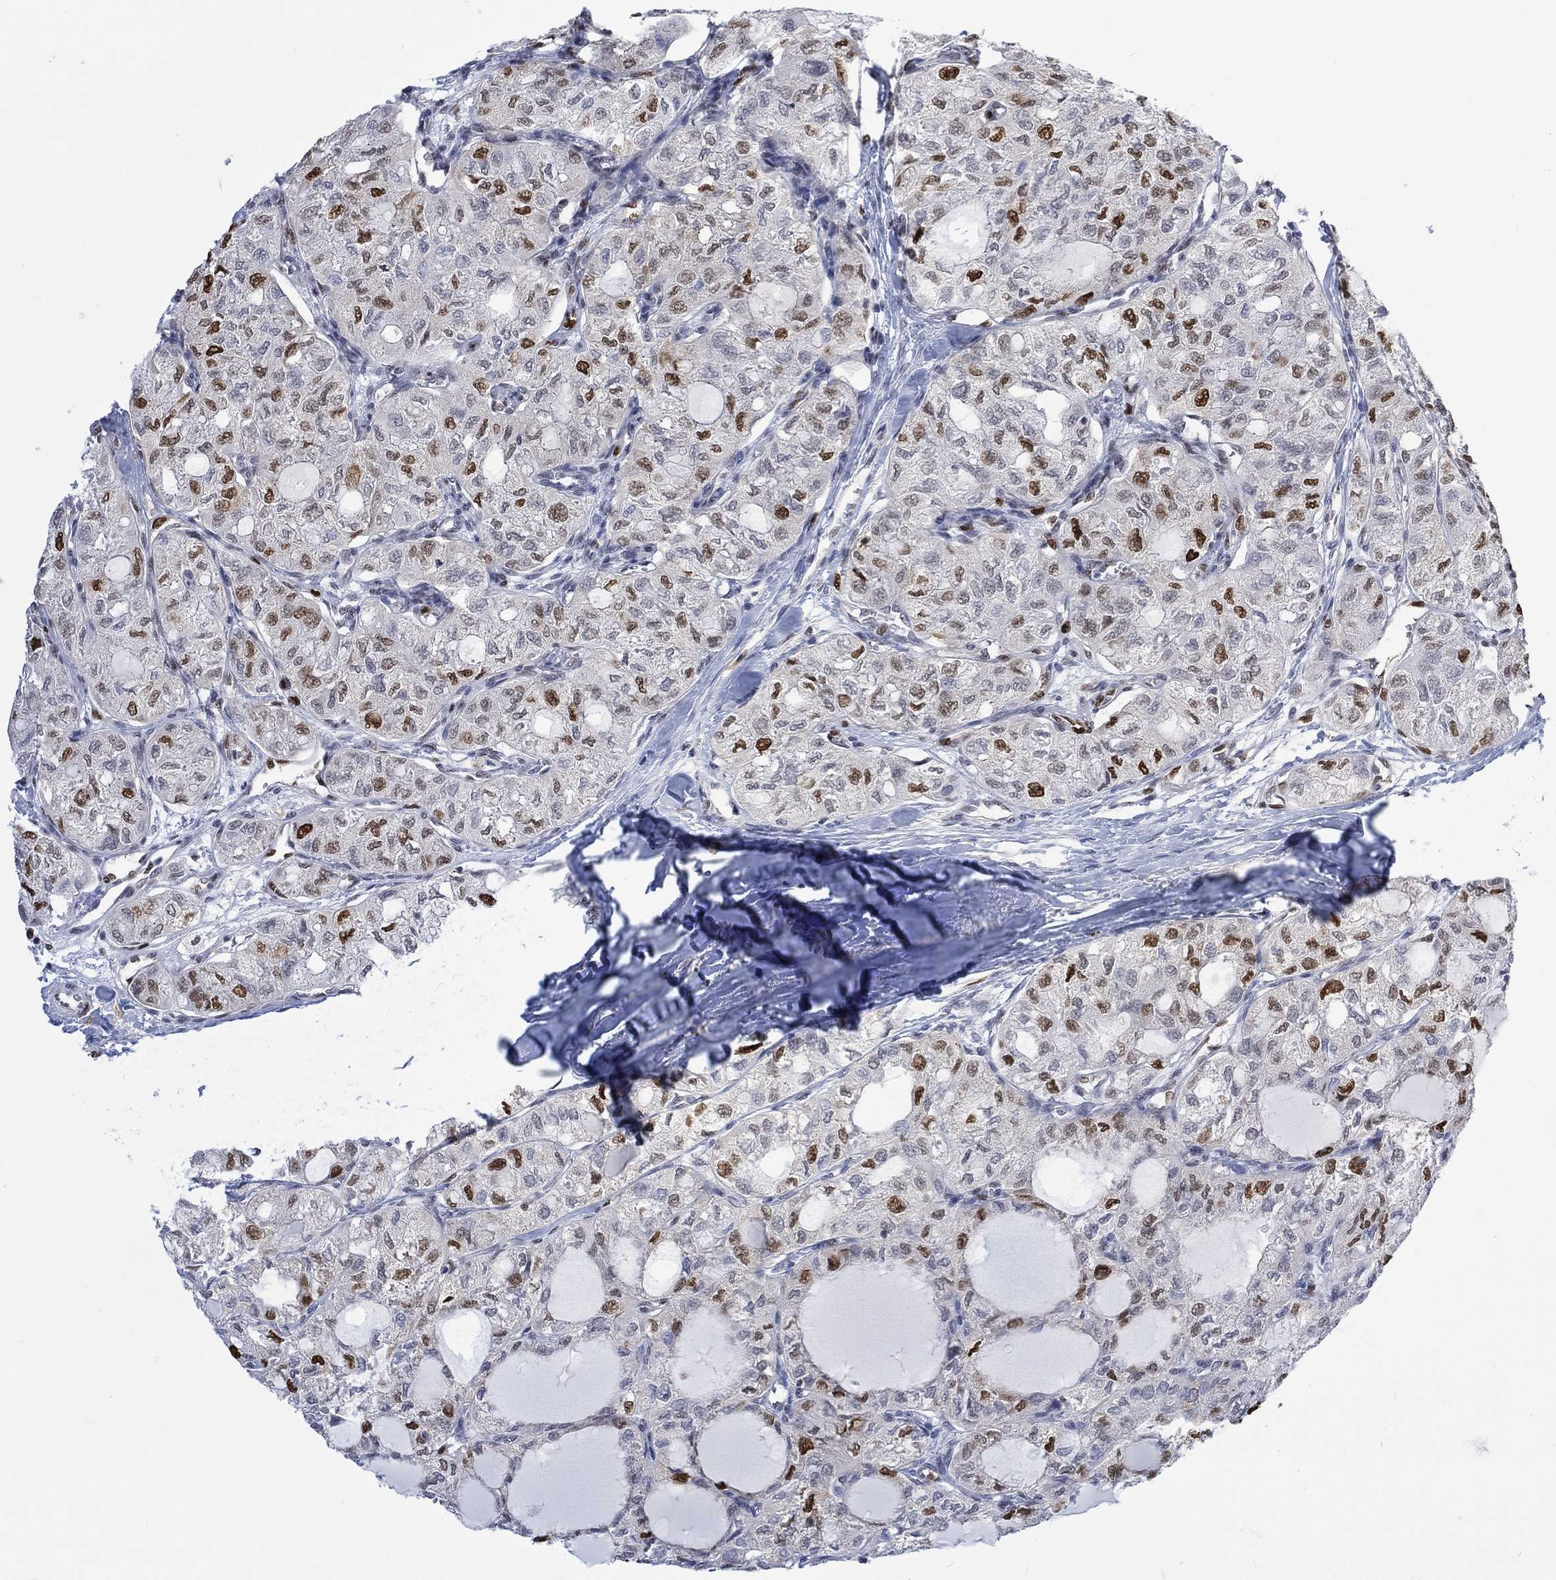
{"staining": {"intensity": "strong", "quantity": "<25%", "location": "nuclear"}, "tissue": "thyroid cancer", "cell_type": "Tumor cells", "image_type": "cancer", "snomed": [{"axis": "morphology", "description": "Follicular adenoma carcinoma, NOS"}, {"axis": "topography", "description": "Thyroid gland"}], "caption": "Strong nuclear protein expression is identified in about <25% of tumor cells in thyroid follicular adenoma carcinoma.", "gene": "RAD54L2", "patient": {"sex": "male", "age": 75}}